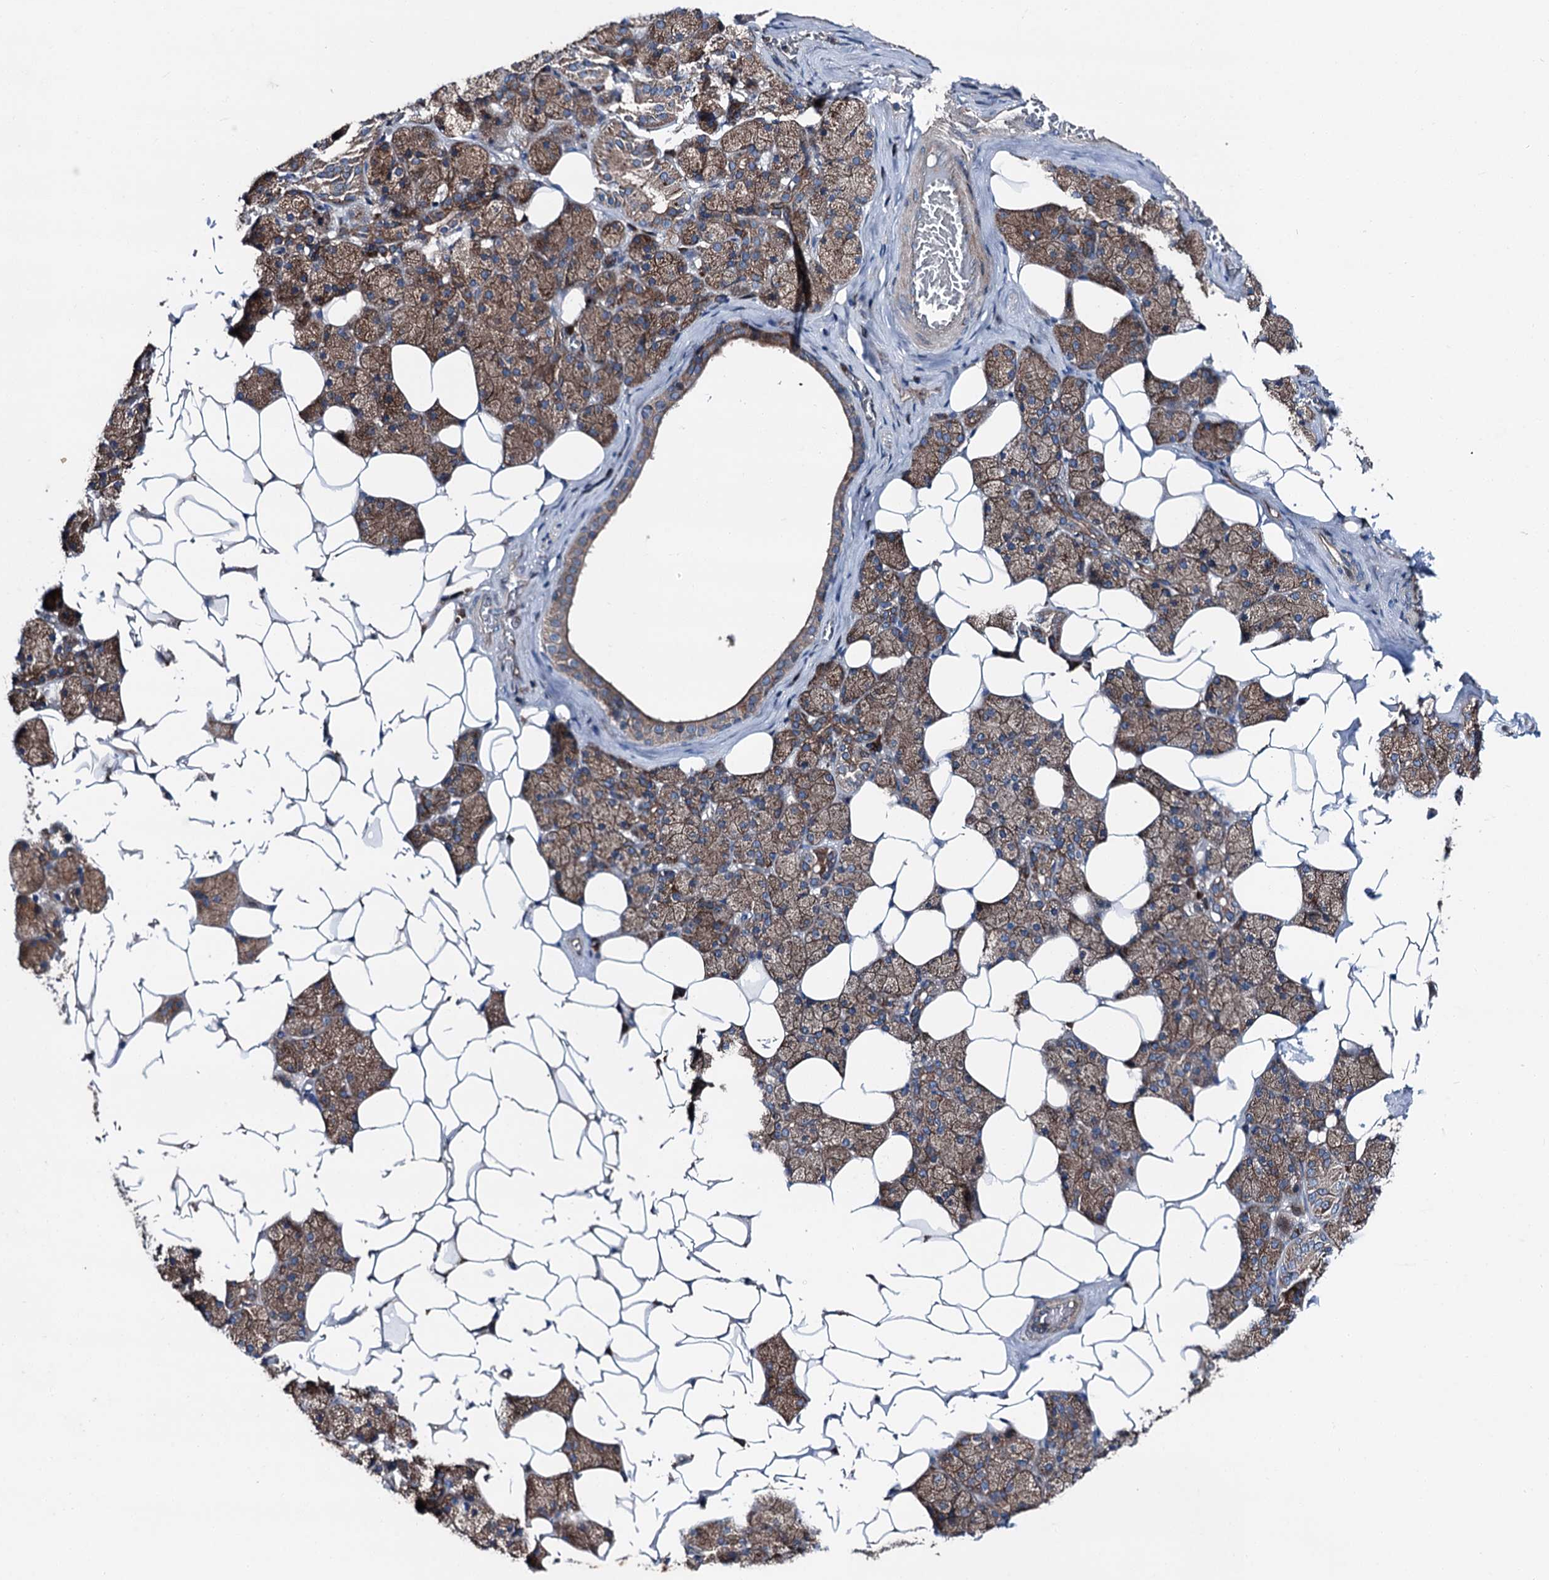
{"staining": {"intensity": "moderate", "quantity": ">75%", "location": "cytoplasmic/membranous"}, "tissue": "salivary gland", "cell_type": "Glandular cells", "image_type": "normal", "snomed": [{"axis": "morphology", "description": "Normal tissue, NOS"}, {"axis": "topography", "description": "Salivary gland"}], "caption": "High-power microscopy captured an immunohistochemistry (IHC) photomicrograph of unremarkable salivary gland, revealing moderate cytoplasmic/membranous positivity in approximately >75% of glandular cells.", "gene": "RUFY1", "patient": {"sex": "female", "age": 33}}